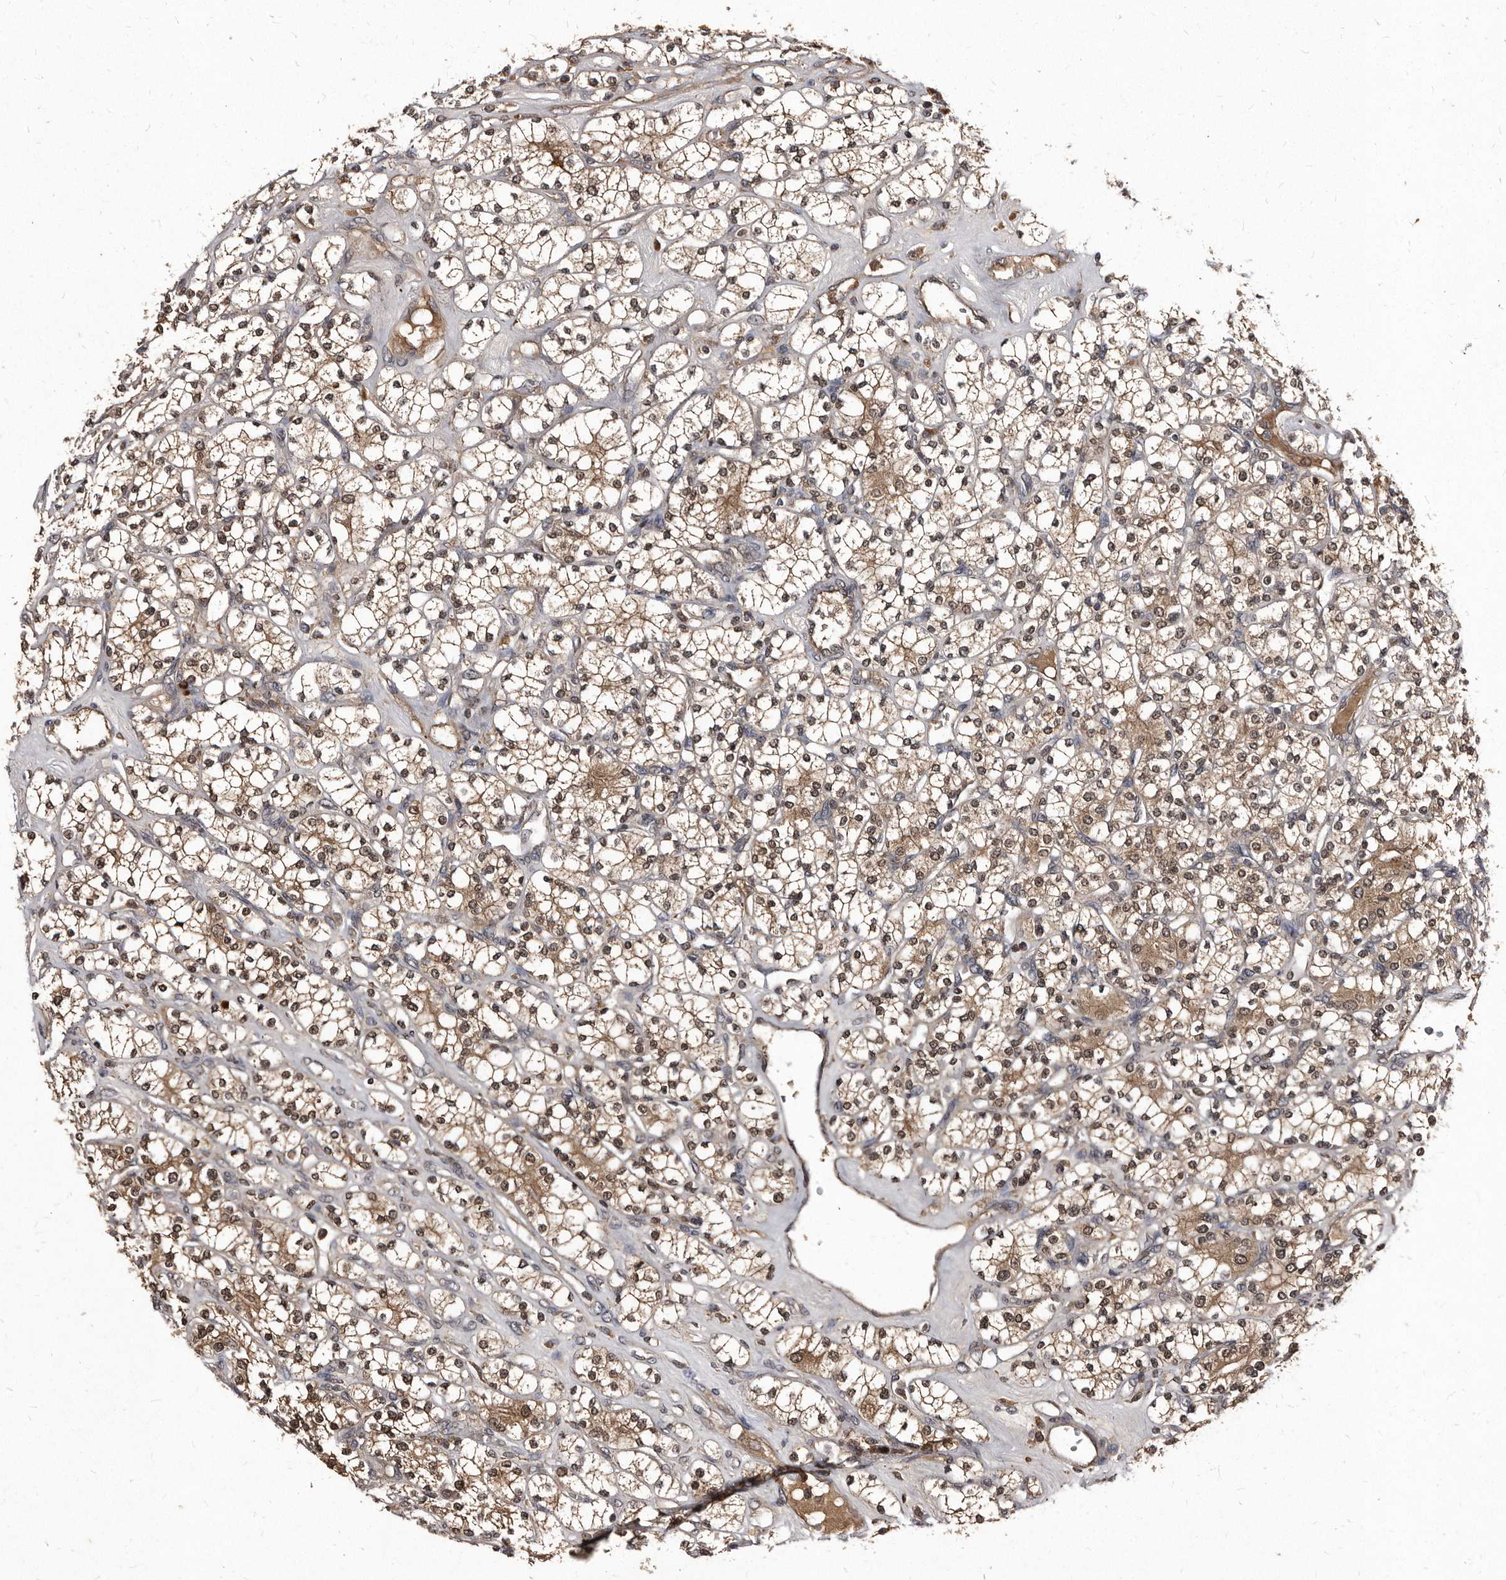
{"staining": {"intensity": "moderate", "quantity": ">75%", "location": "cytoplasmic/membranous,nuclear"}, "tissue": "renal cancer", "cell_type": "Tumor cells", "image_type": "cancer", "snomed": [{"axis": "morphology", "description": "Adenocarcinoma, NOS"}, {"axis": "topography", "description": "Kidney"}], "caption": "Immunohistochemical staining of adenocarcinoma (renal) shows medium levels of moderate cytoplasmic/membranous and nuclear positivity in about >75% of tumor cells.", "gene": "PMVK", "patient": {"sex": "male", "age": 77}}